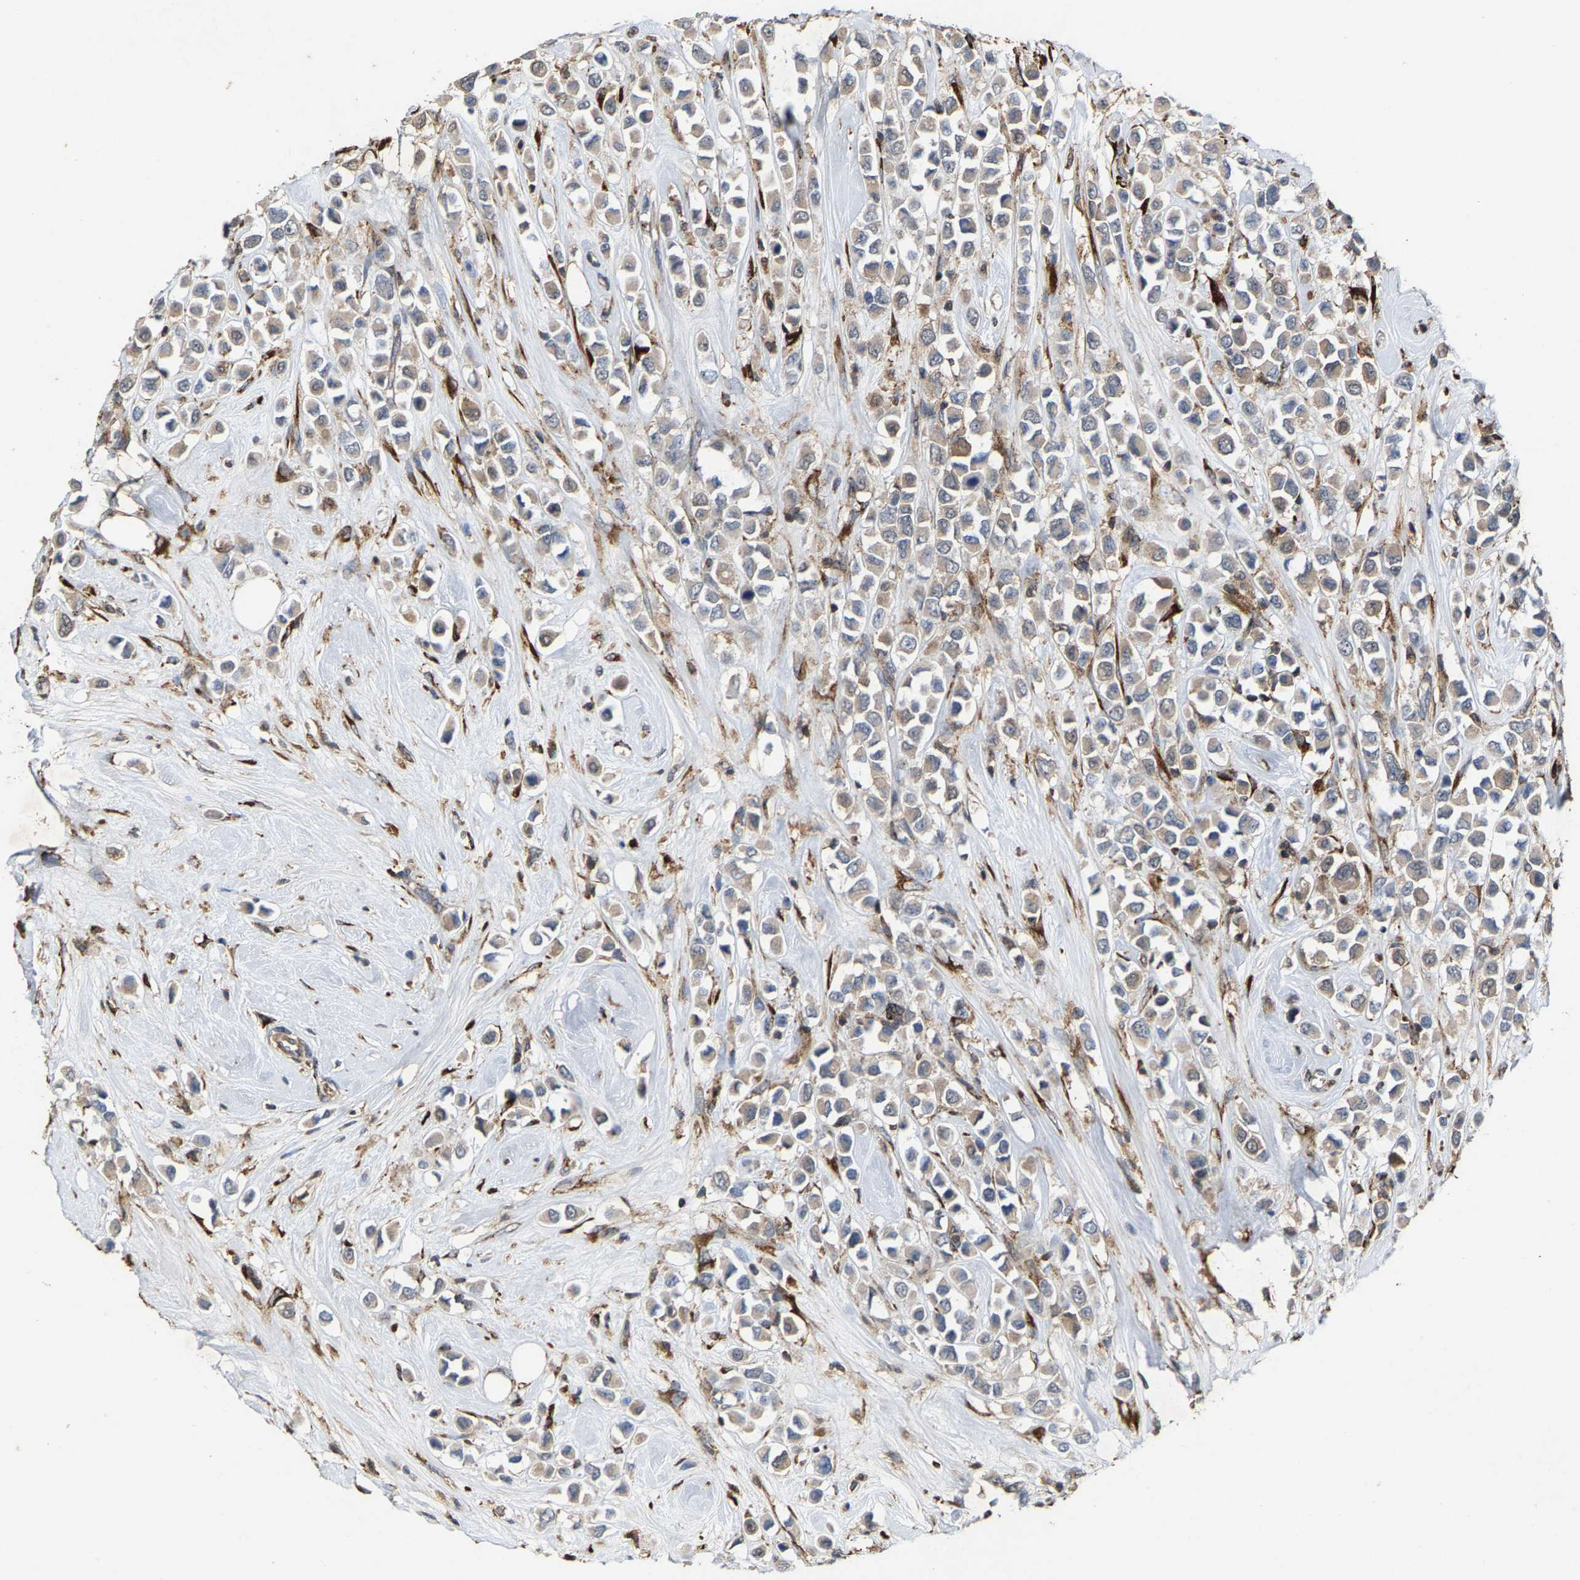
{"staining": {"intensity": "weak", "quantity": "<25%", "location": "cytoplasmic/membranous"}, "tissue": "breast cancer", "cell_type": "Tumor cells", "image_type": "cancer", "snomed": [{"axis": "morphology", "description": "Duct carcinoma"}, {"axis": "topography", "description": "Breast"}], "caption": "Tumor cells show no significant staining in breast cancer.", "gene": "FGD3", "patient": {"sex": "female", "age": 61}}